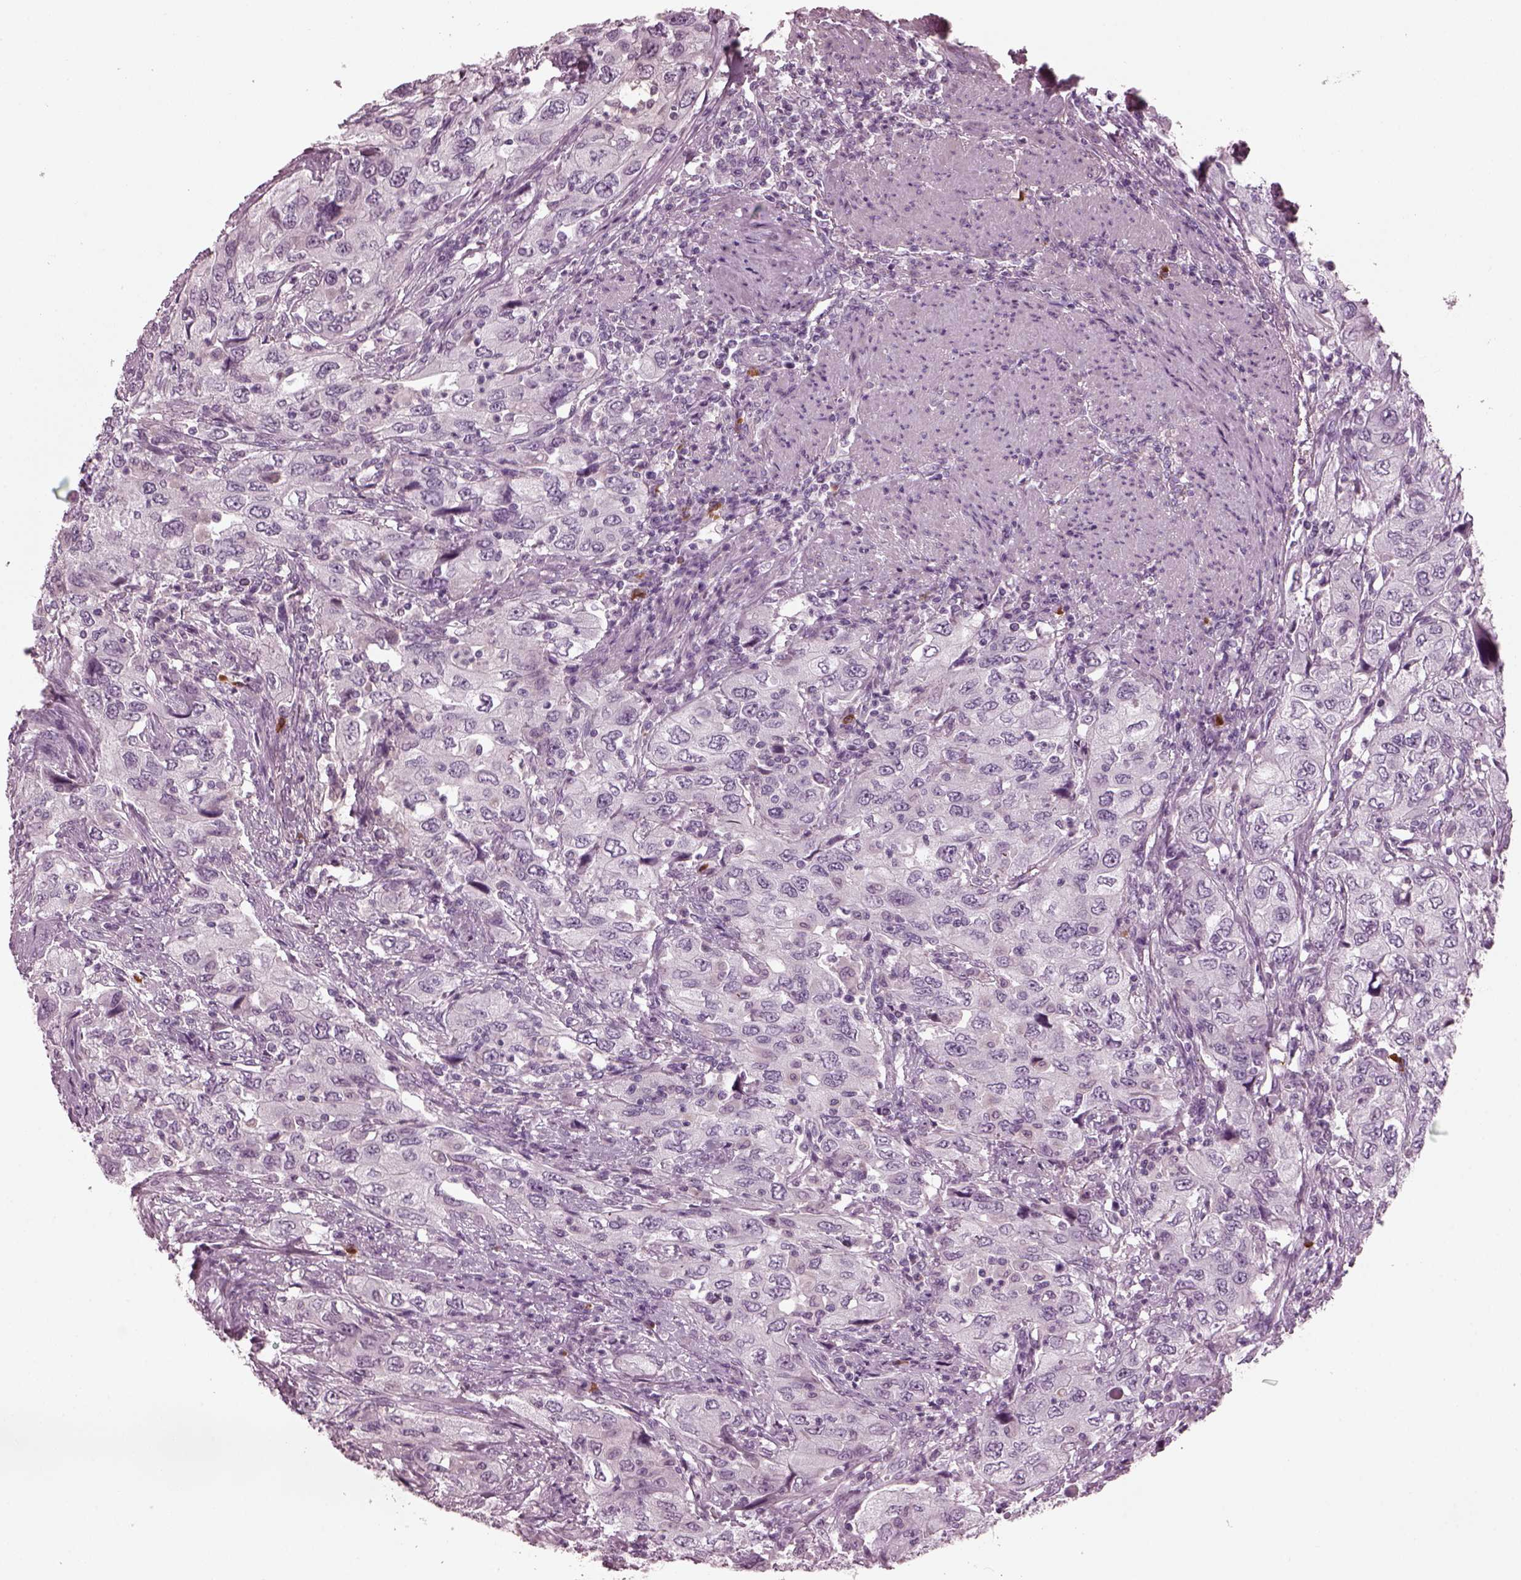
{"staining": {"intensity": "negative", "quantity": "none", "location": "none"}, "tissue": "urothelial cancer", "cell_type": "Tumor cells", "image_type": "cancer", "snomed": [{"axis": "morphology", "description": "Urothelial carcinoma, High grade"}, {"axis": "topography", "description": "Urinary bladder"}], "caption": "High magnification brightfield microscopy of high-grade urothelial carcinoma stained with DAB (3,3'-diaminobenzidine) (brown) and counterstained with hematoxylin (blue): tumor cells show no significant expression.", "gene": "SLC6A17", "patient": {"sex": "male", "age": 76}}